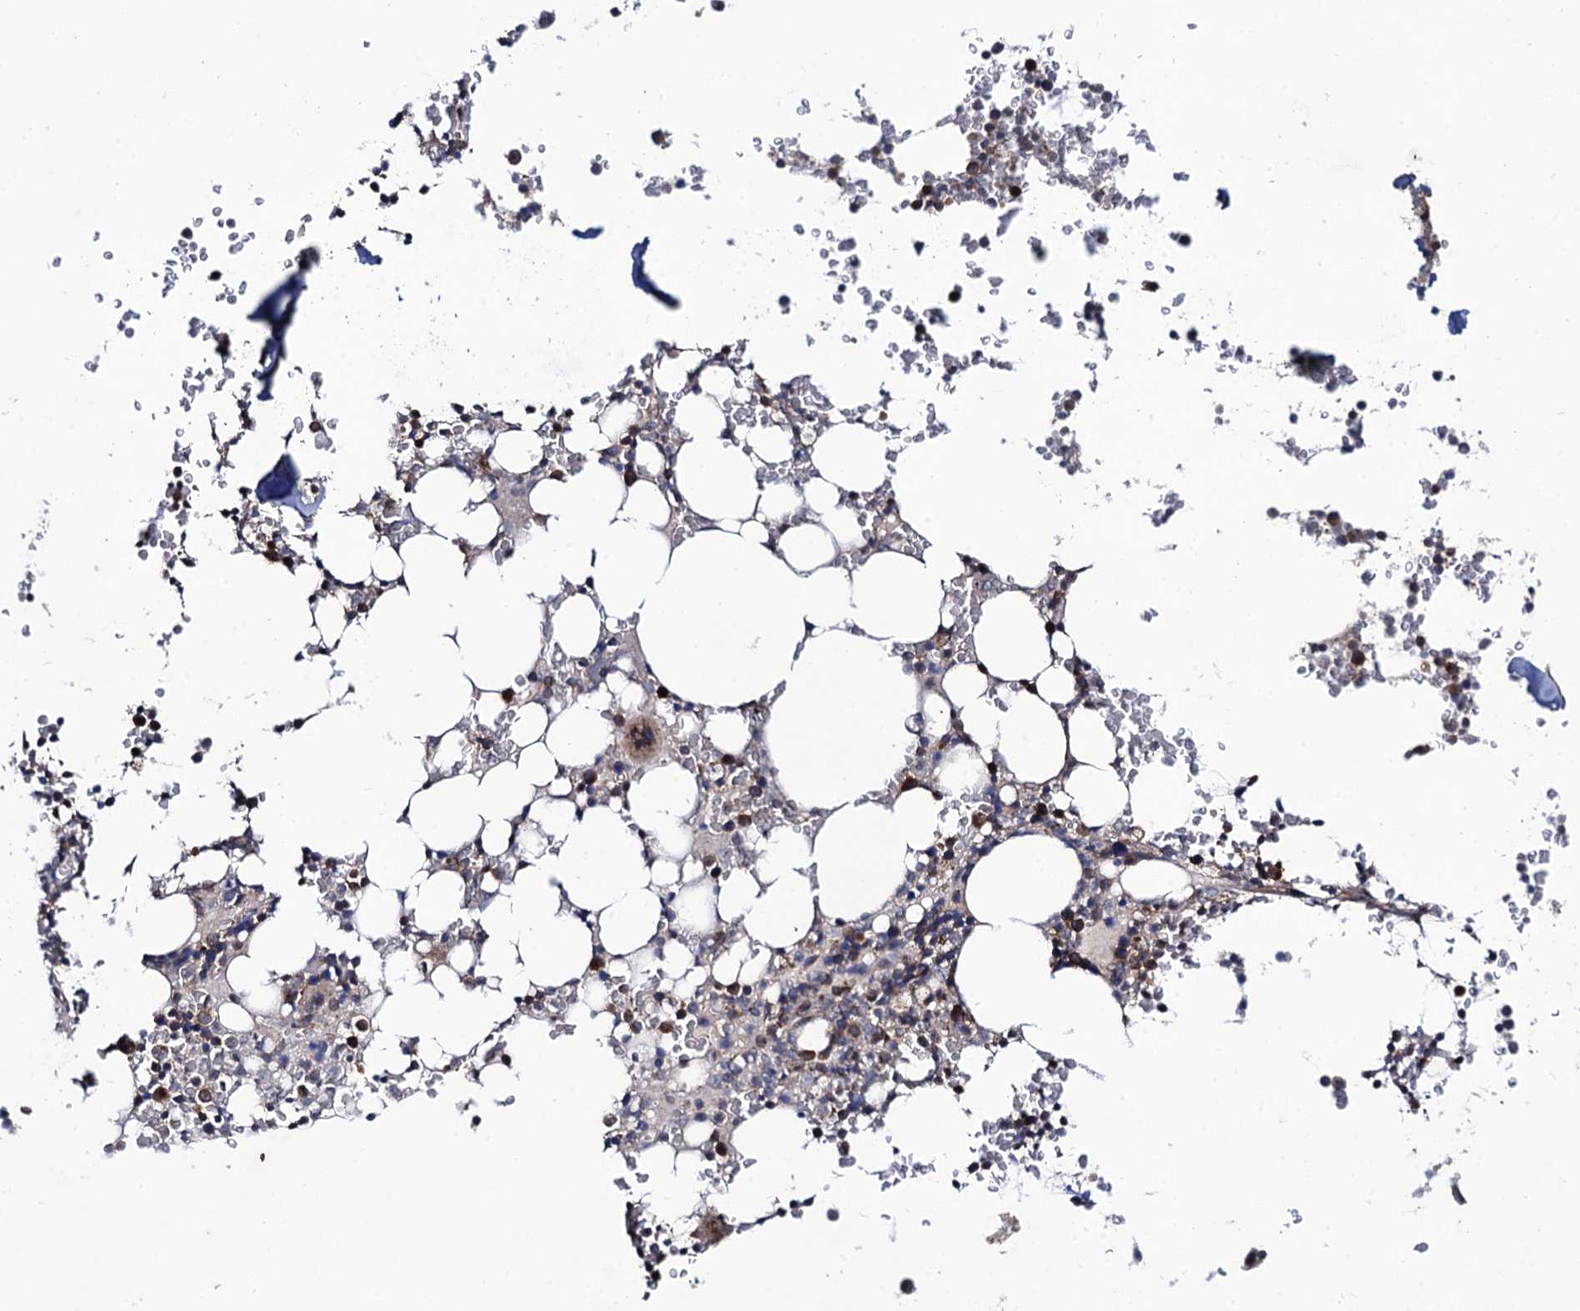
{"staining": {"intensity": "moderate", "quantity": "25%-75%", "location": "cytoplasmic/membranous"}, "tissue": "bone marrow", "cell_type": "Hematopoietic cells", "image_type": "normal", "snomed": [{"axis": "morphology", "description": "Normal tissue, NOS"}, {"axis": "topography", "description": "Bone marrow"}], "caption": "Bone marrow stained for a protein shows moderate cytoplasmic/membranous positivity in hematopoietic cells.", "gene": "DYDC1", "patient": {"sex": "male", "age": 58}}